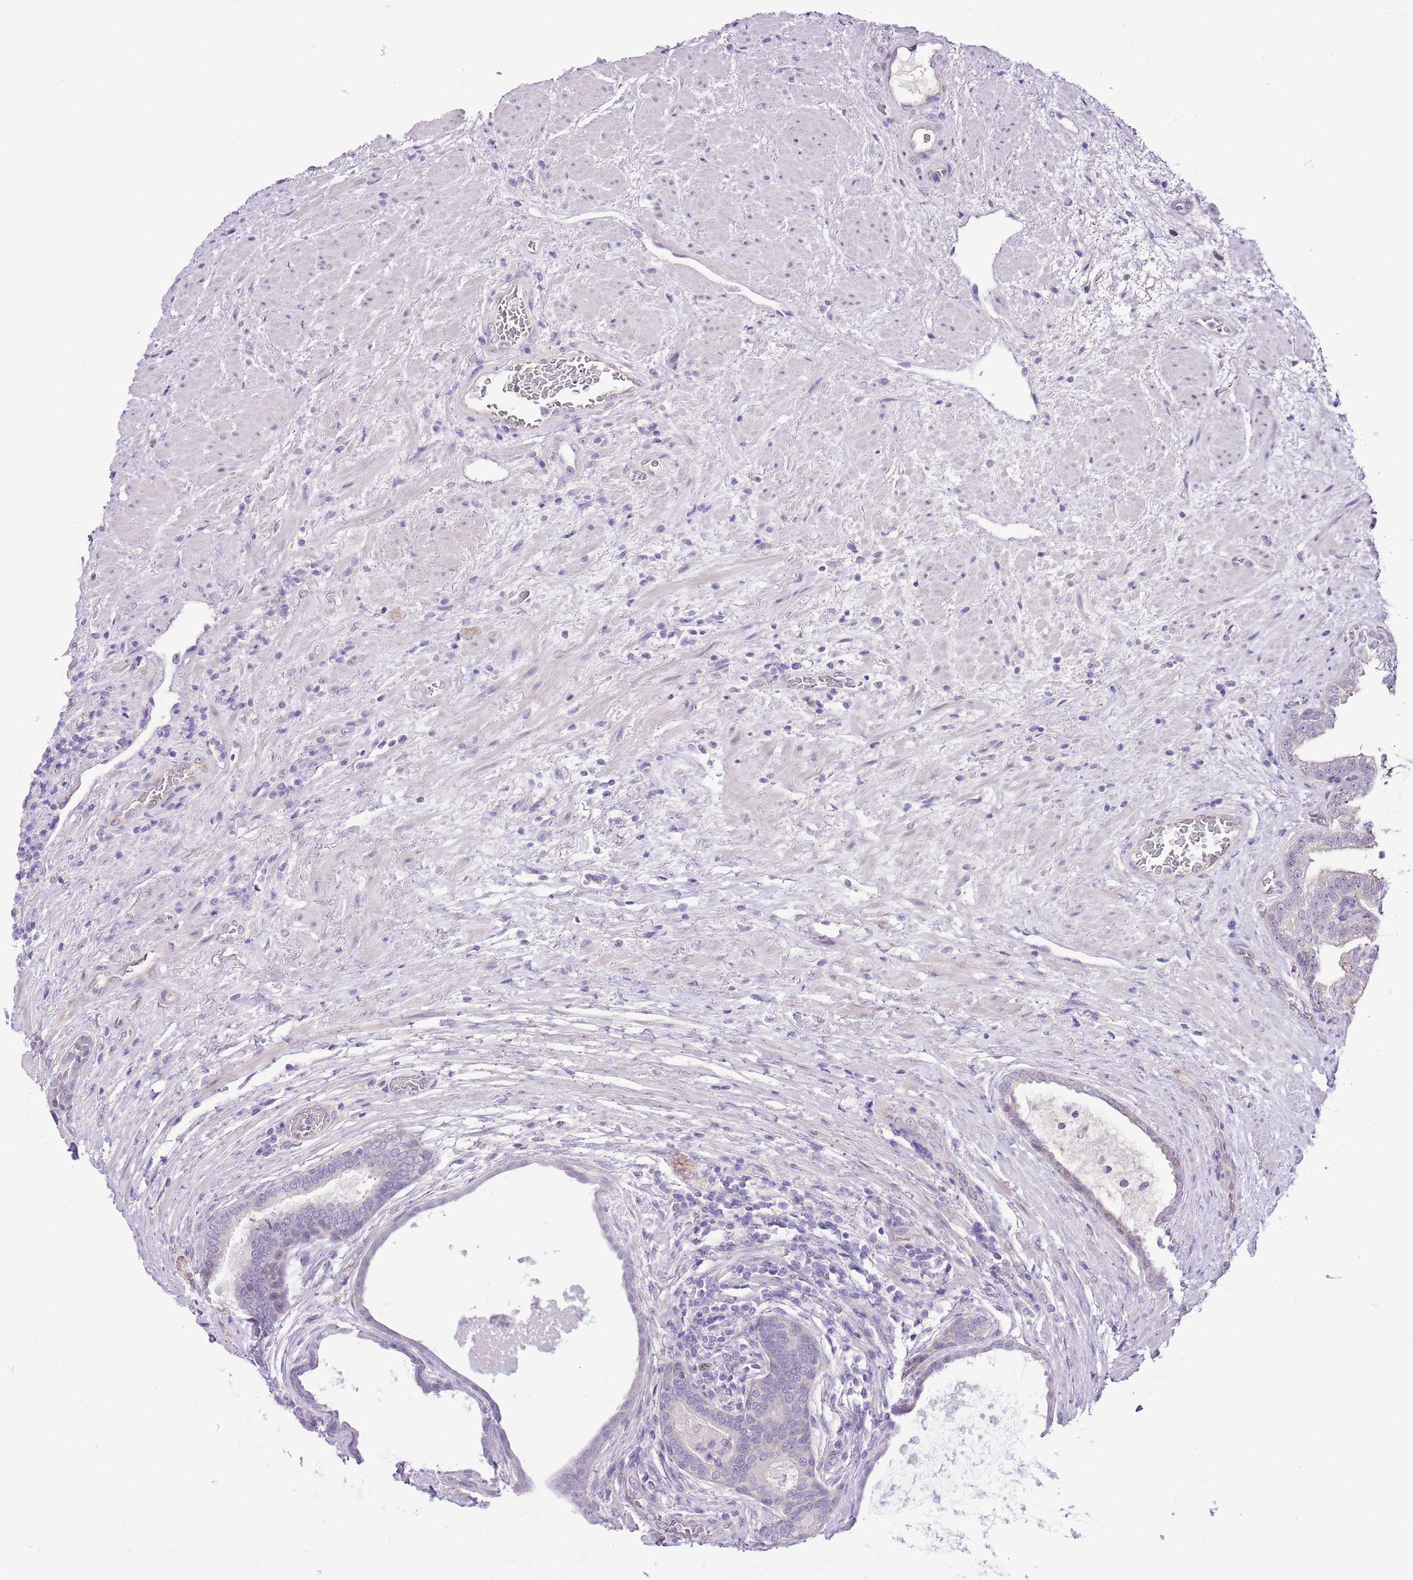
{"staining": {"intensity": "negative", "quantity": "none", "location": "none"}, "tissue": "prostate cancer", "cell_type": "Tumor cells", "image_type": "cancer", "snomed": [{"axis": "morphology", "description": "Adenocarcinoma, High grade"}, {"axis": "topography", "description": "Prostate"}], "caption": "Image shows no protein positivity in tumor cells of prostate cancer tissue.", "gene": "FBRSL1", "patient": {"sex": "male", "age": 70}}